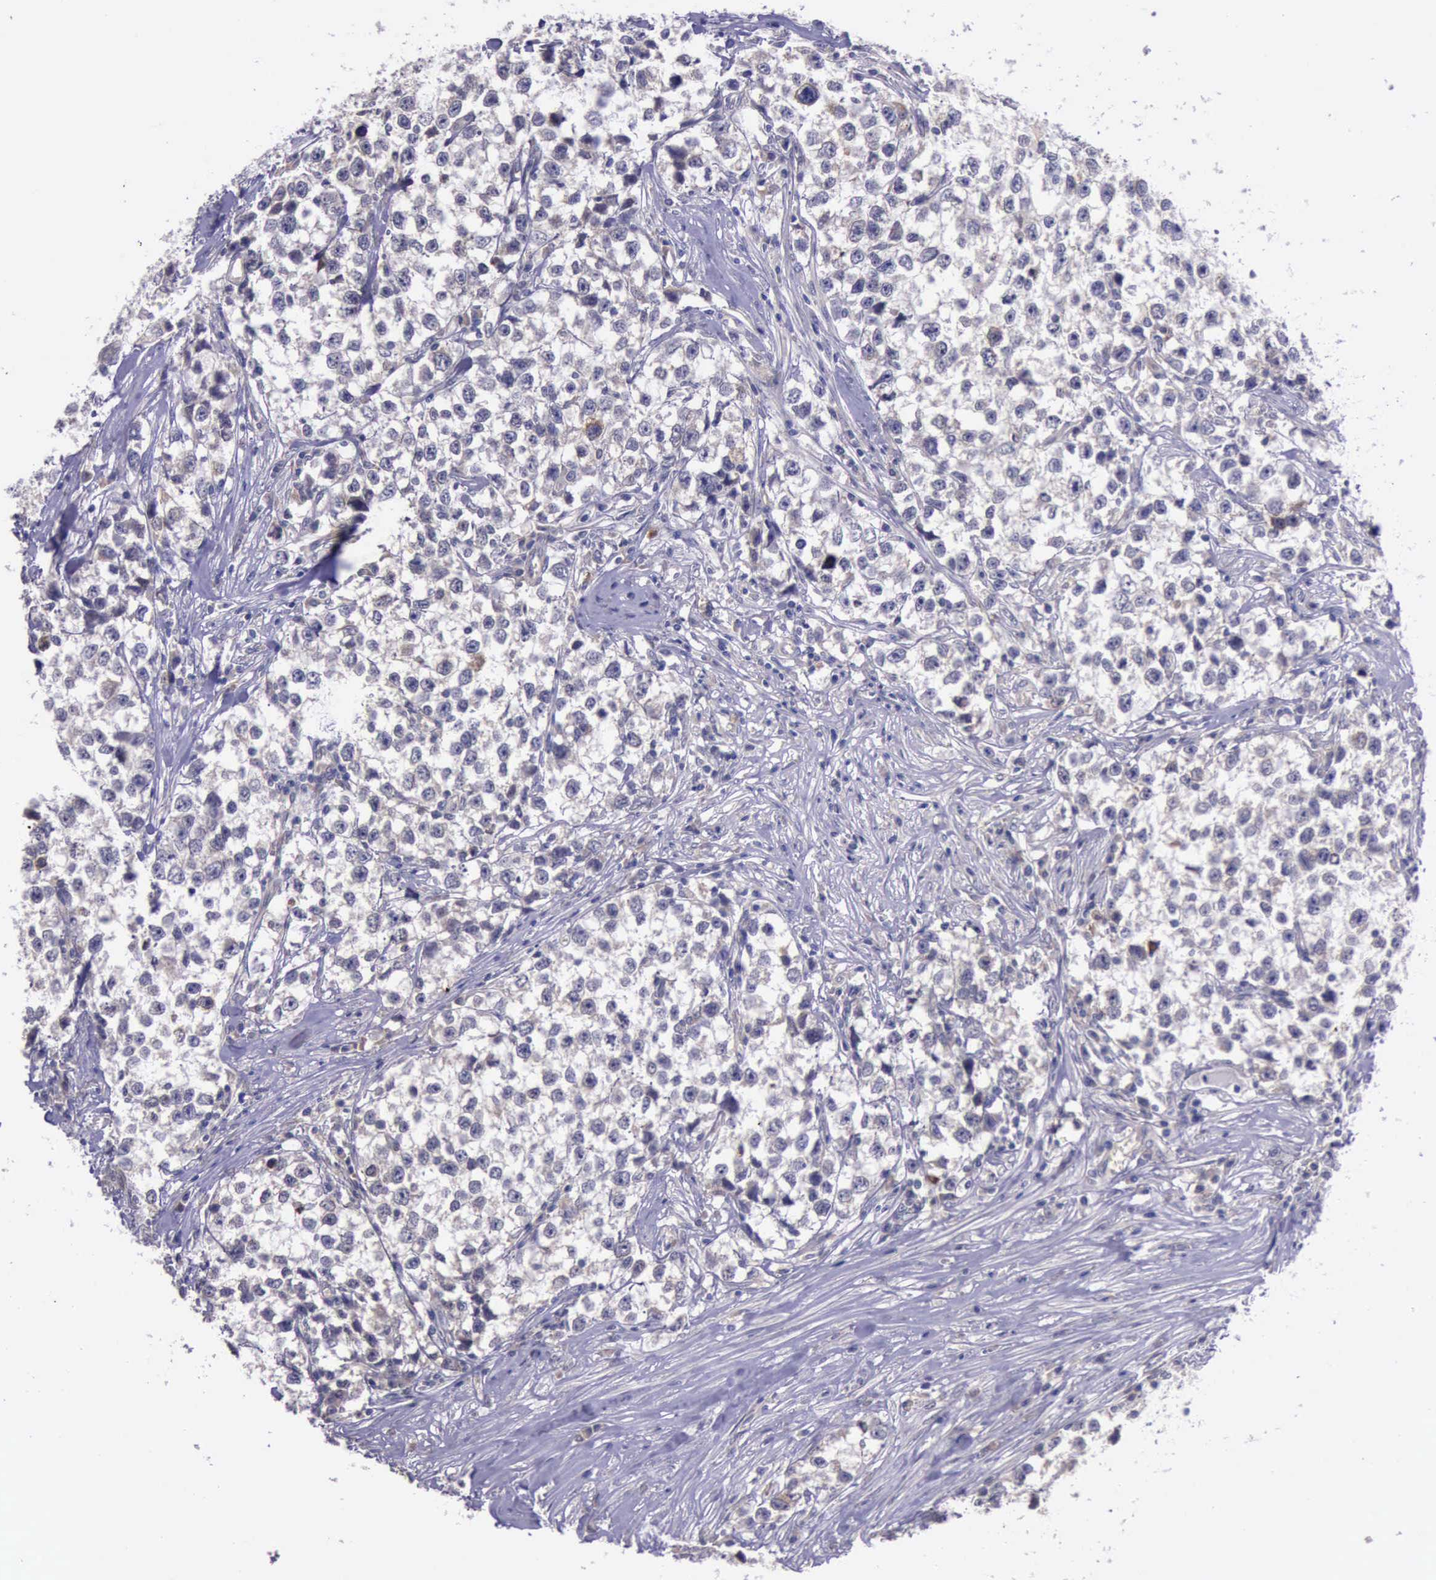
{"staining": {"intensity": "weak", "quantity": ">75%", "location": "cytoplasmic/membranous"}, "tissue": "testis cancer", "cell_type": "Tumor cells", "image_type": "cancer", "snomed": [{"axis": "morphology", "description": "Seminoma, NOS"}, {"axis": "morphology", "description": "Carcinoma, Embryonal, NOS"}, {"axis": "topography", "description": "Testis"}], "caption": "Testis cancer stained with a brown dye reveals weak cytoplasmic/membranous positive expression in approximately >75% of tumor cells.", "gene": "PLEK2", "patient": {"sex": "male", "age": 30}}